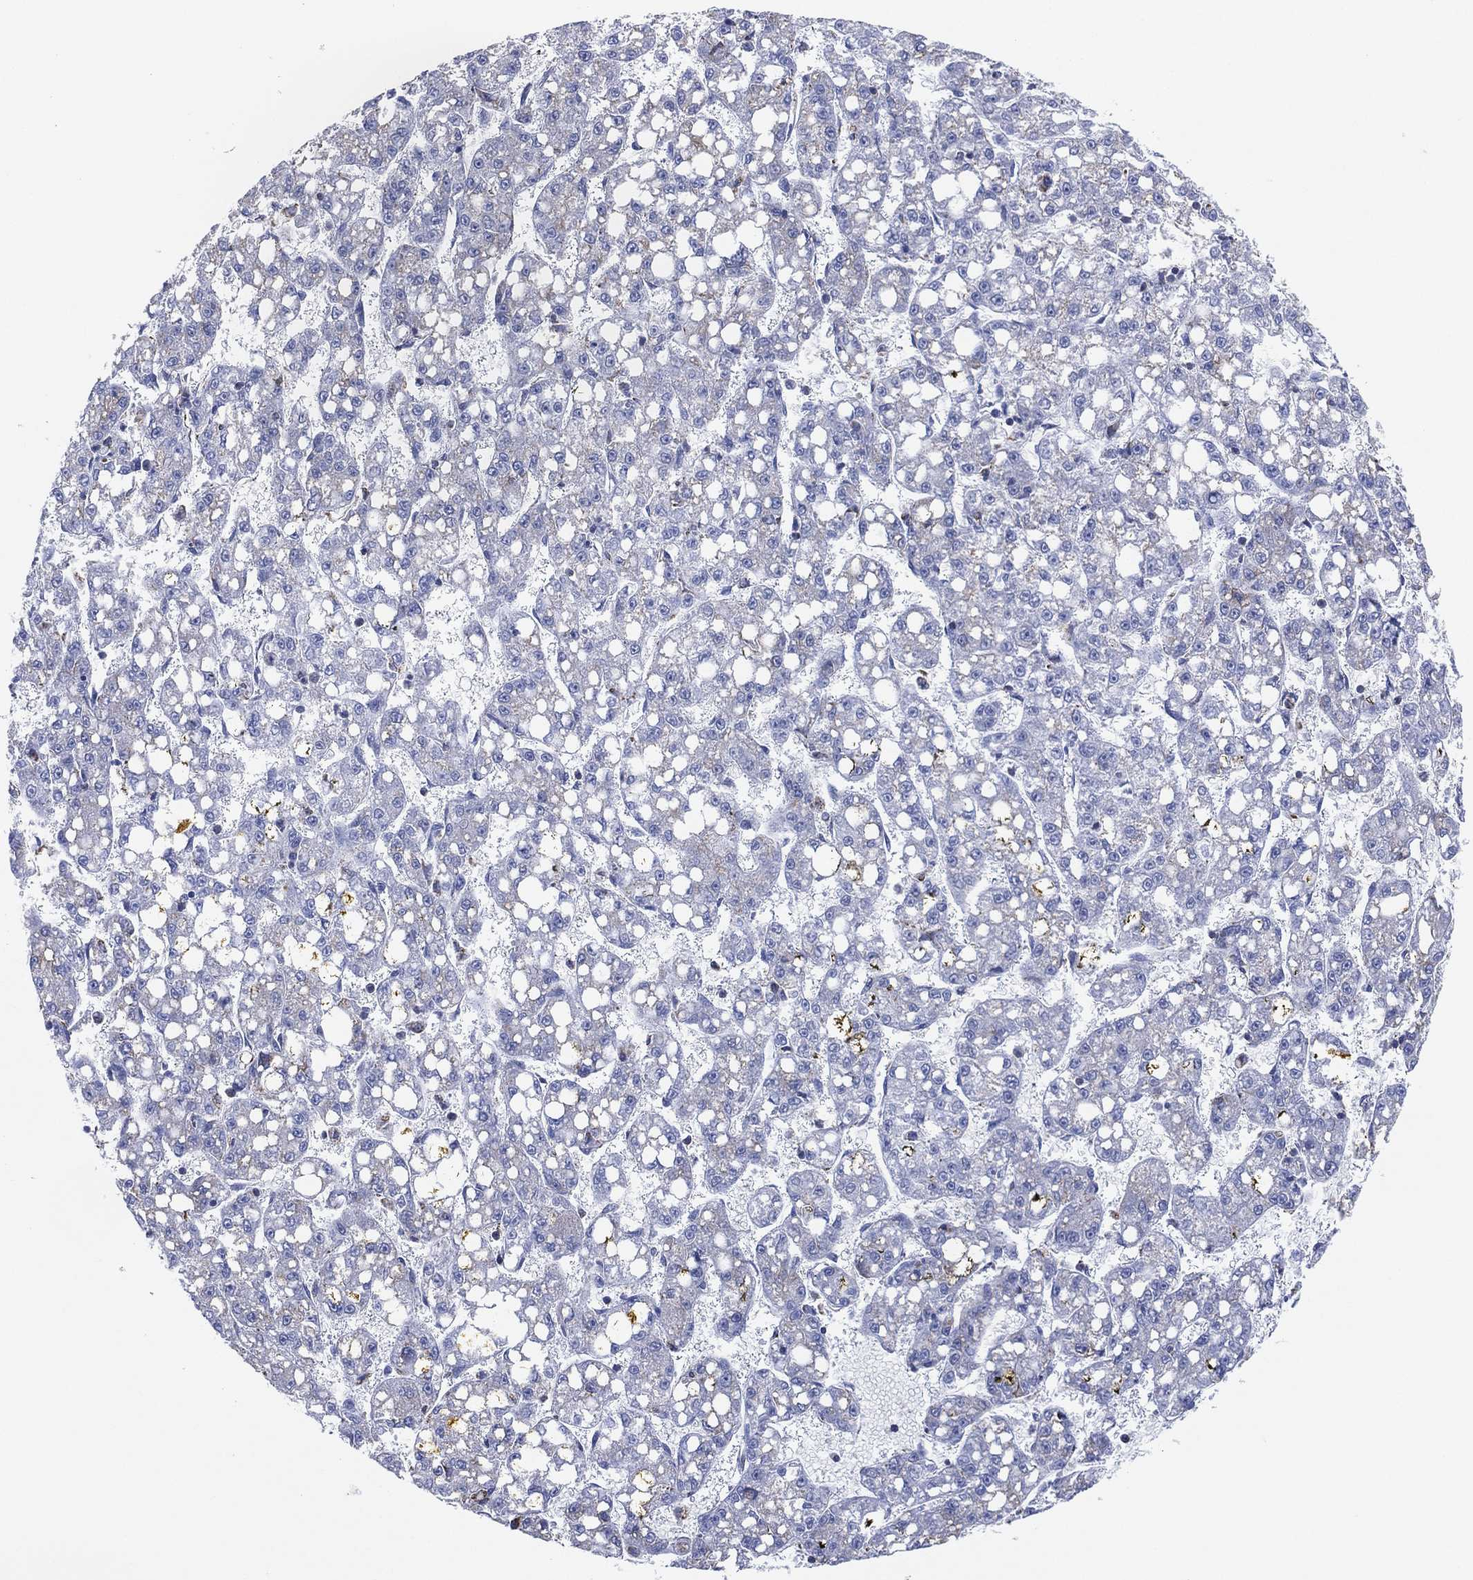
{"staining": {"intensity": "negative", "quantity": "none", "location": "none"}, "tissue": "liver cancer", "cell_type": "Tumor cells", "image_type": "cancer", "snomed": [{"axis": "morphology", "description": "Carcinoma, Hepatocellular, NOS"}, {"axis": "topography", "description": "Liver"}], "caption": "Tumor cells show no significant protein expression in liver cancer.", "gene": "CFTR", "patient": {"sex": "female", "age": 65}}